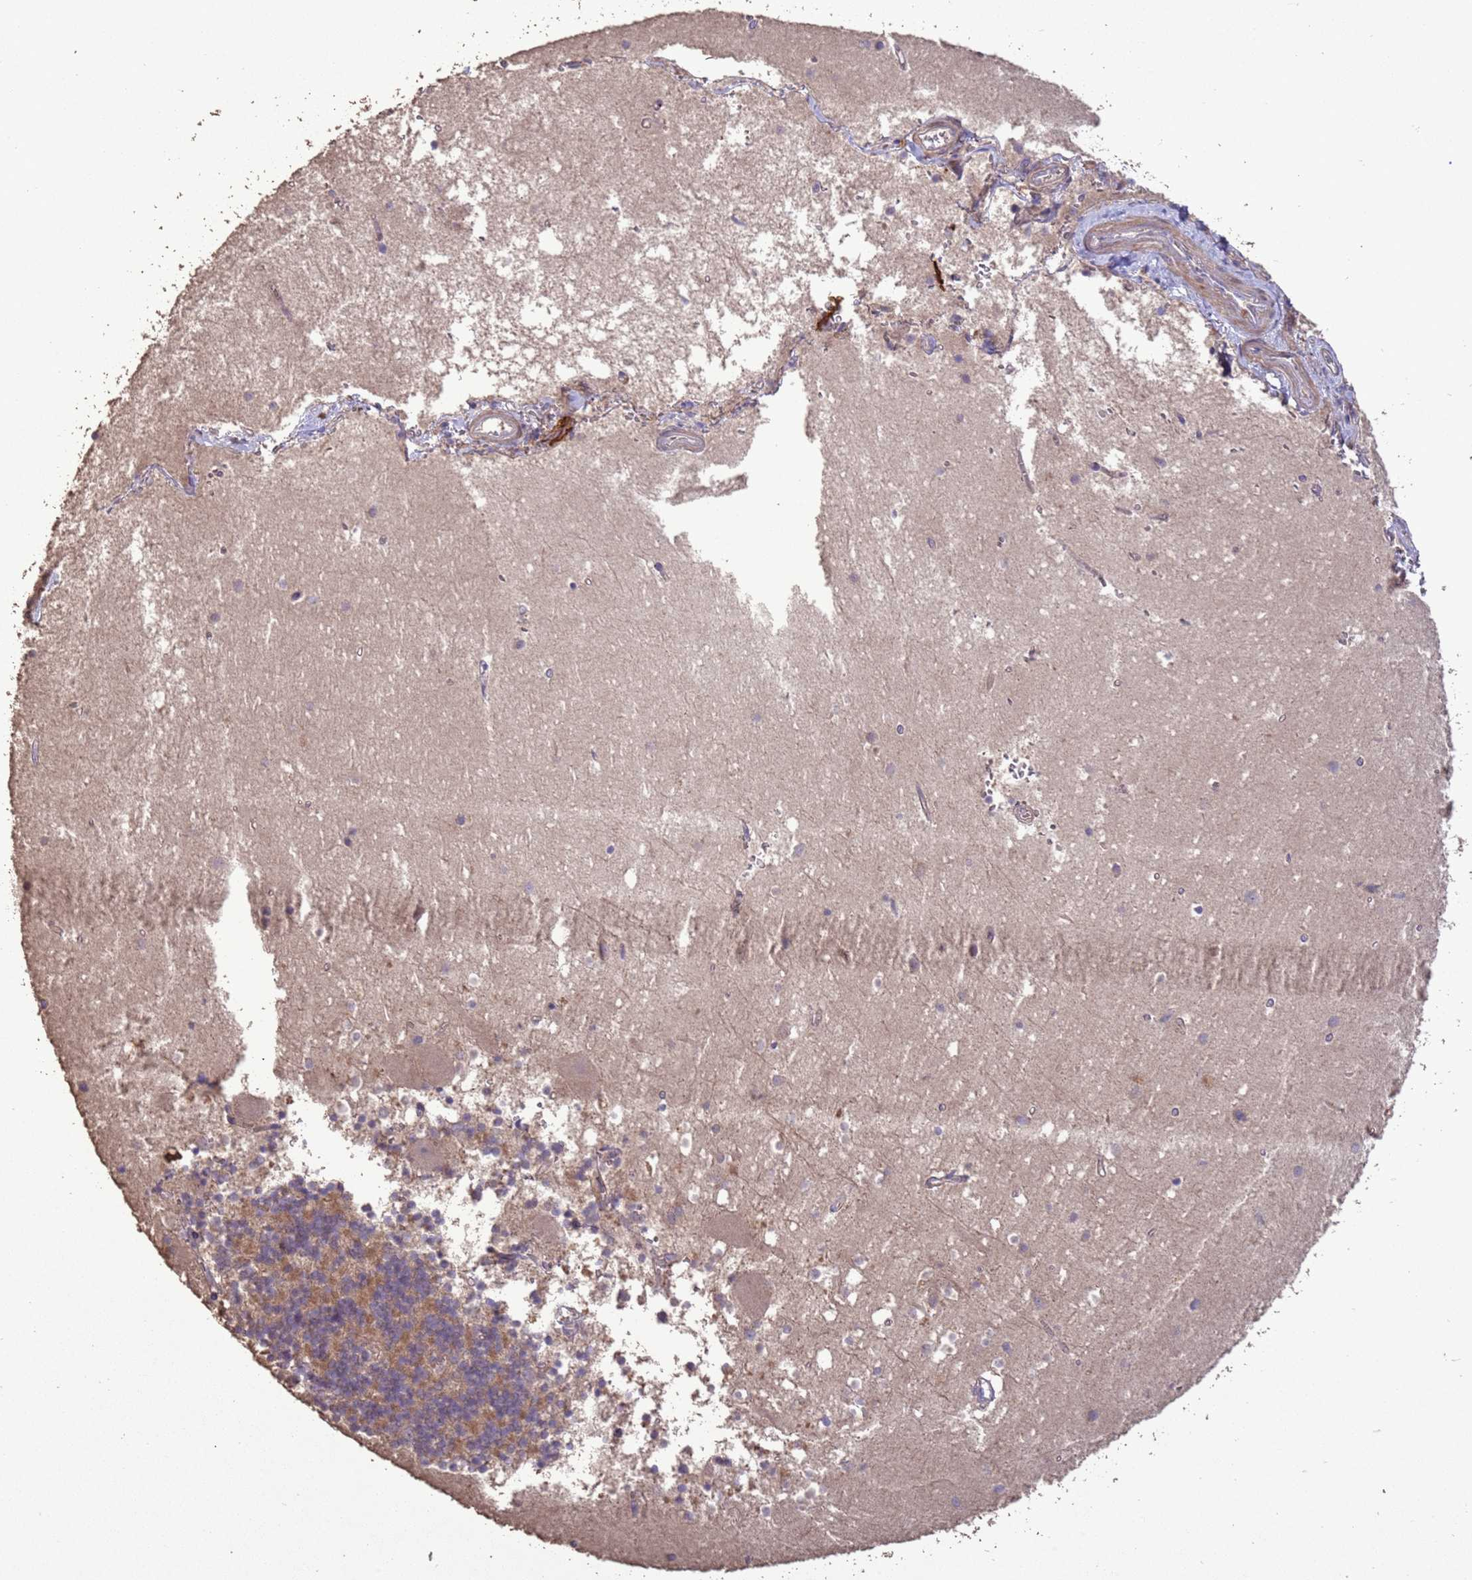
{"staining": {"intensity": "moderate", "quantity": "<25%", "location": "cytoplasmic/membranous"}, "tissue": "cerebellum", "cell_type": "Cells in granular layer", "image_type": "normal", "snomed": [{"axis": "morphology", "description": "Normal tissue, NOS"}, {"axis": "topography", "description": "Cerebellum"}], "caption": "Immunohistochemical staining of normal cerebellum exhibits moderate cytoplasmic/membranous protein staining in about <25% of cells in granular layer.", "gene": "SLC9B2", "patient": {"sex": "male", "age": 54}}